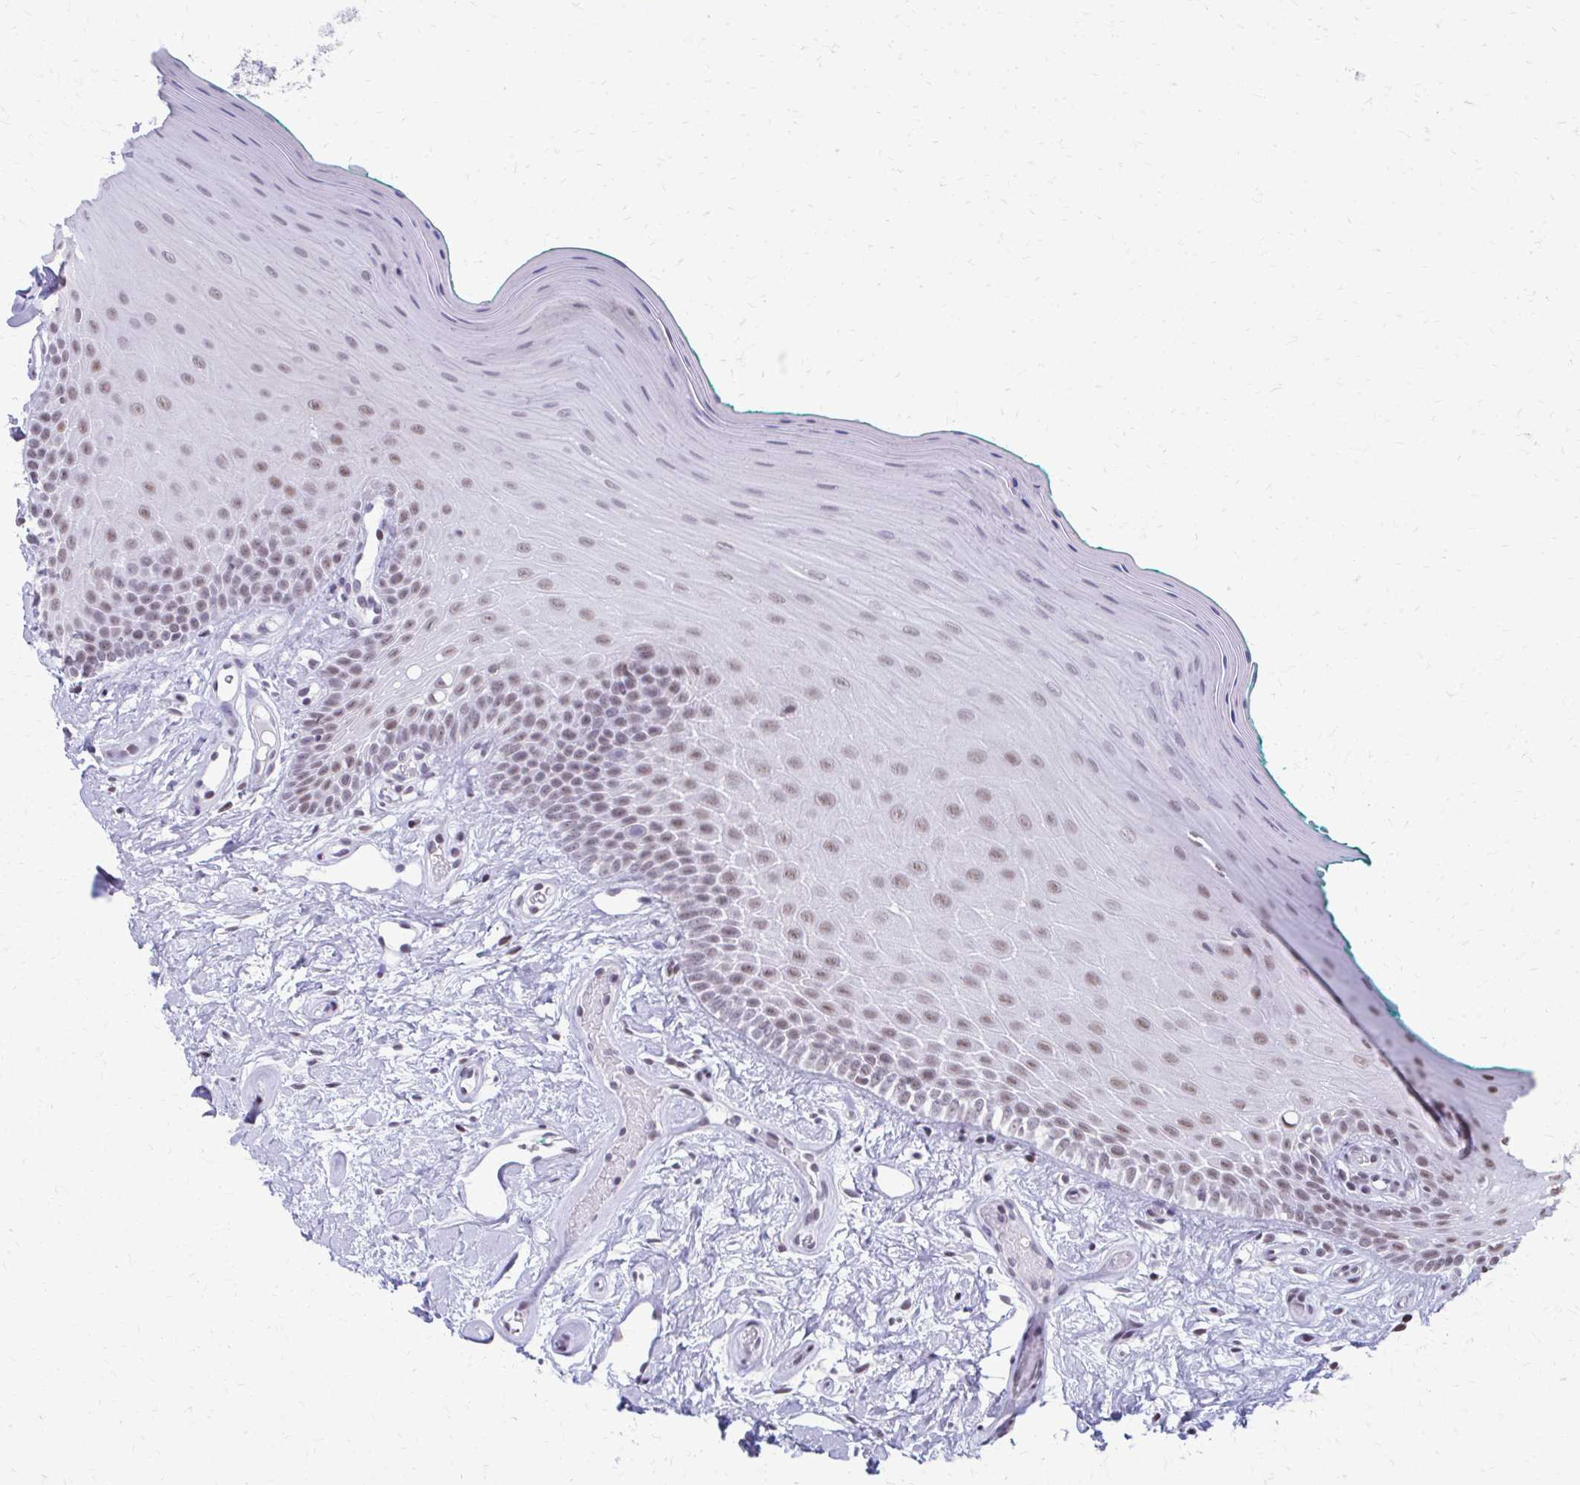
{"staining": {"intensity": "weak", "quantity": ">75%", "location": "nuclear"}, "tissue": "oral mucosa", "cell_type": "Squamous epithelial cells", "image_type": "normal", "snomed": [{"axis": "morphology", "description": "Normal tissue, NOS"}, {"axis": "topography", "description": "Oral tissue"}], "caption": "IHC (DAB) staining of benign human oral mucosa displays weak nuclear protein staining in approximately >75% of squamous epithelial cells. (DAB (3,3'-diaminobenzidine) IHC with brightfield microscopy, high magnification).", "gene": "SS18", "patient": {"sex": "female", "age": 40}}